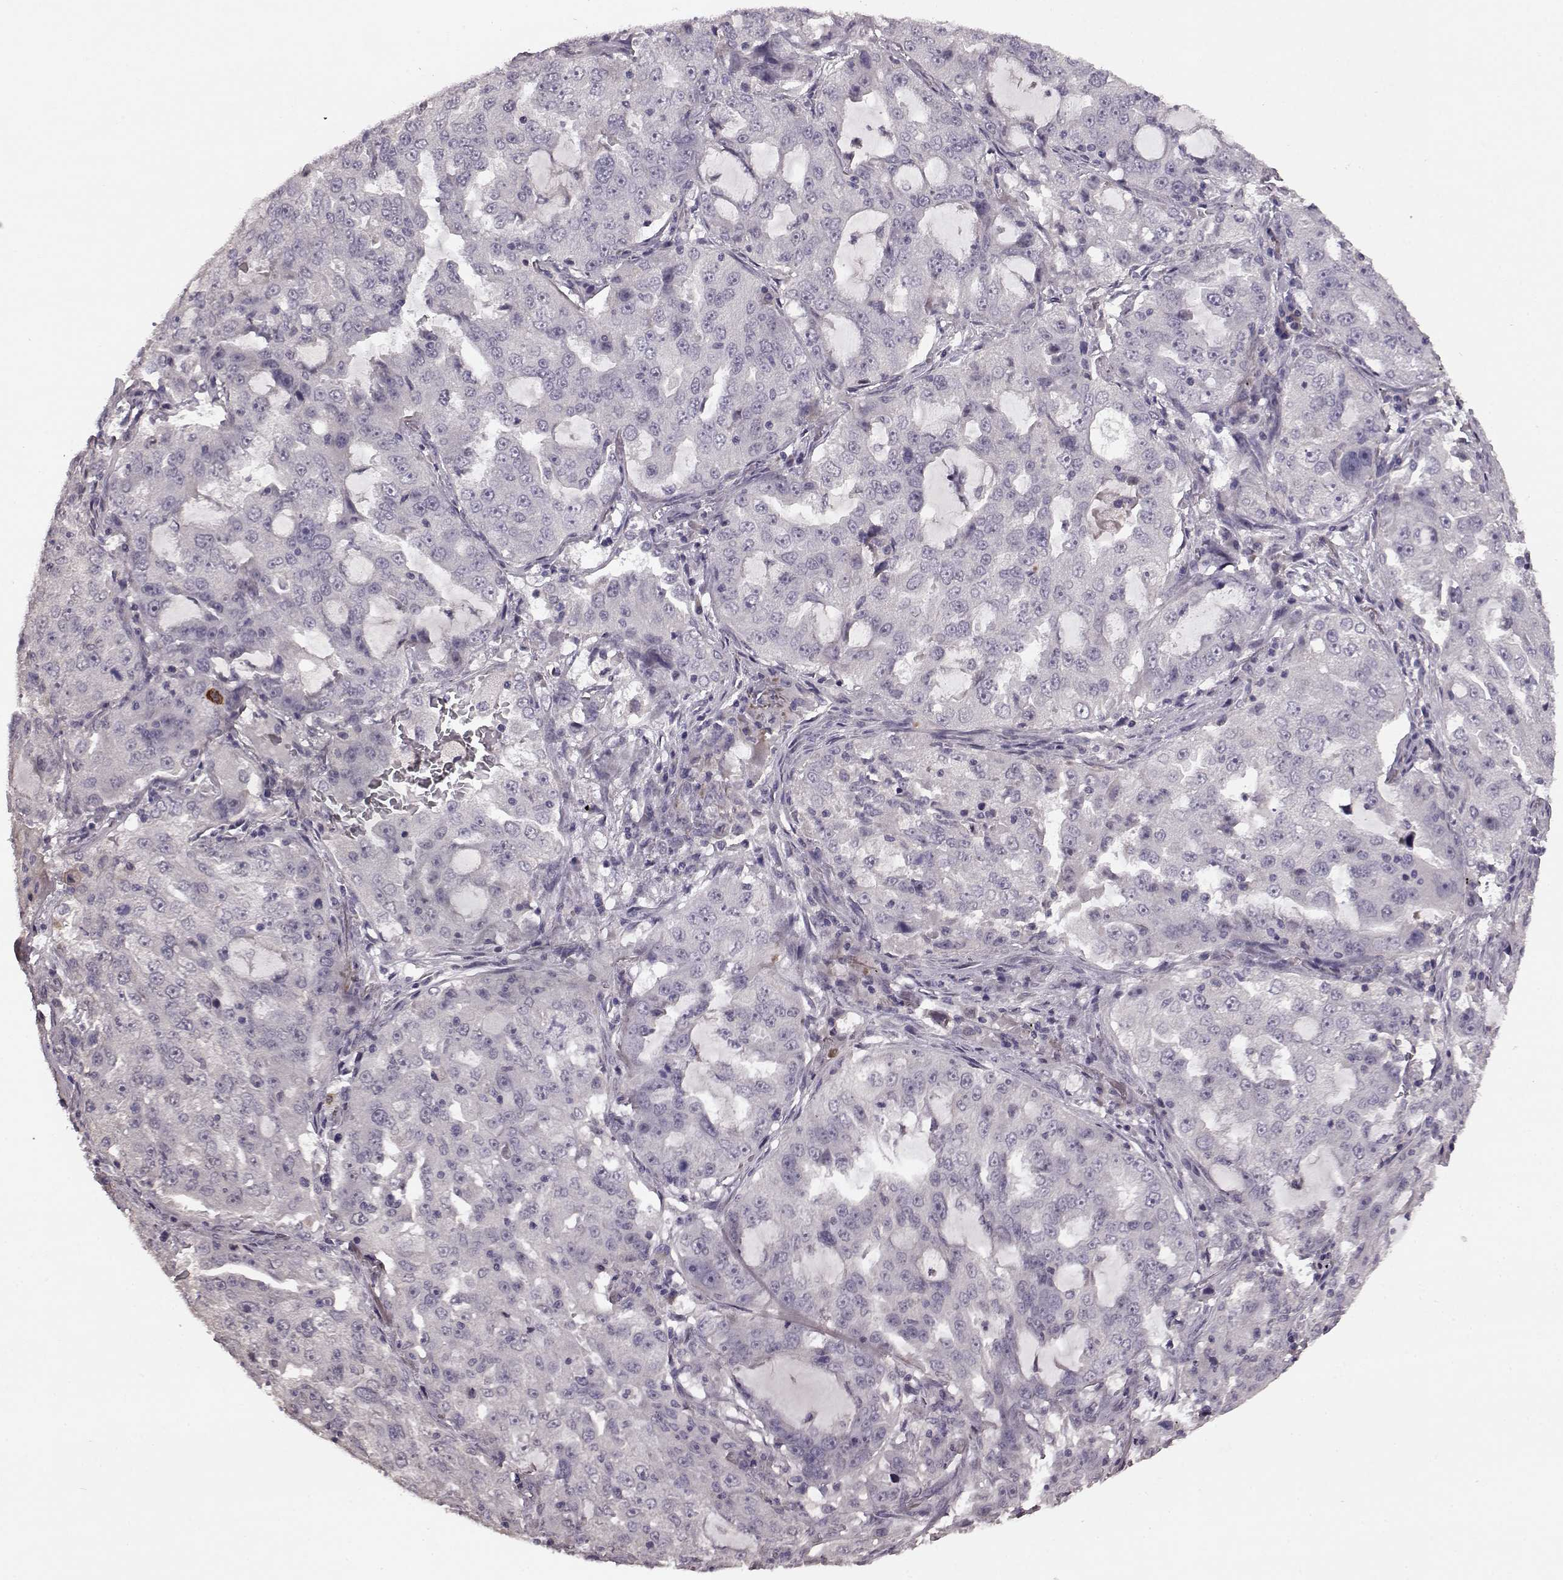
{"staining": {"intensity": "negative", "quantity": "none", "location": "none"}, "tissue": "lung cancer", "cell_type": "Tumor cells", "image_type": "cancer", "snomed": [{"axis": "morphology", "description": "Adenocarcinoma, NOS"}, {"axis": "topography", "description": "Lung"}], "caption": "High magnification brightfield microscopy of adenocarcinoma (lung) stained with DAB (brown) and counterstained with hematoxylin (blue): tumor cells show no significant expression.", "gene": "SLC52A3", "patient": {"sex": "female", "age": 61}}